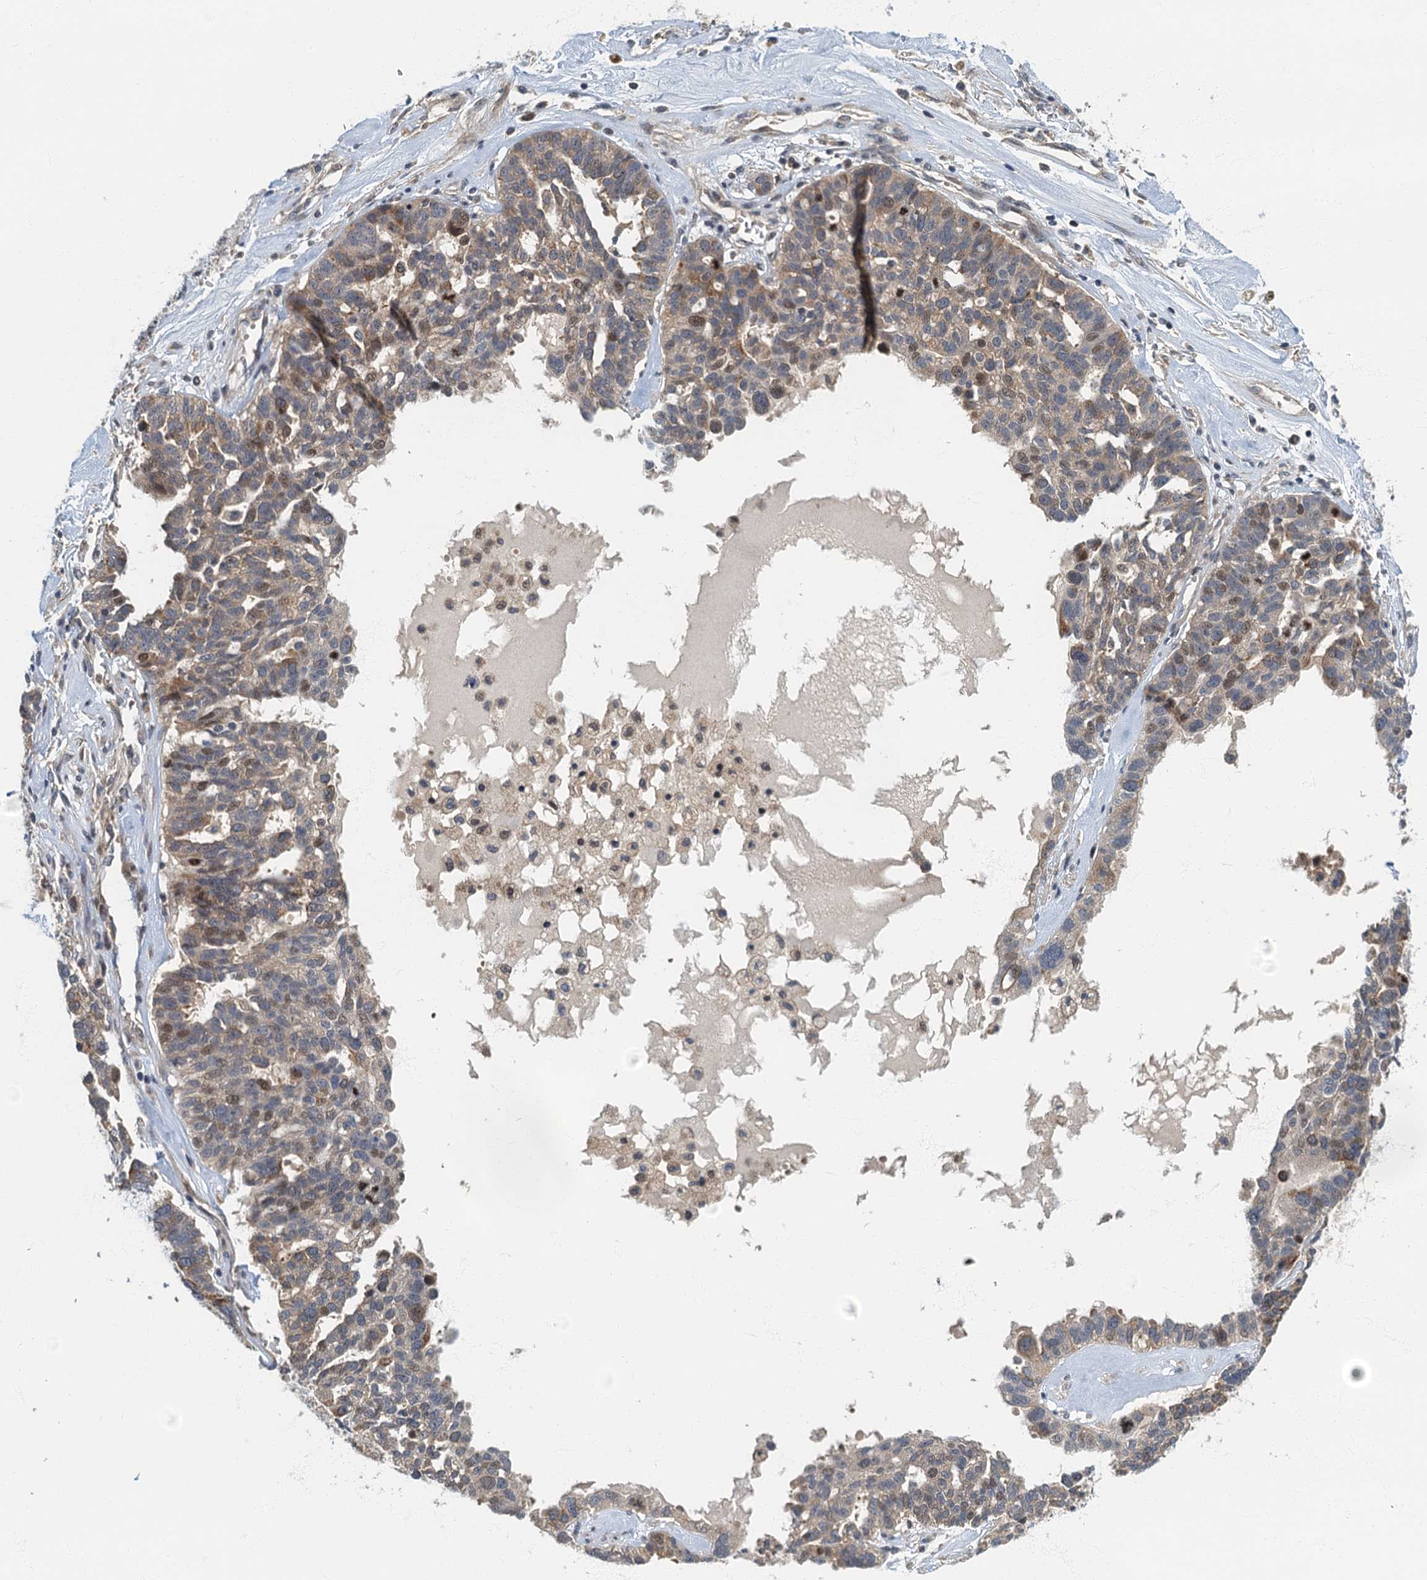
{"staining": {"intensity": "weak", "quantity": "25%-75%", "location": "cytoplasmic/membranous,nuclear"}, "tissue": "ovarian cancer", "cell_type": "Tumor cells", "image_type": "cancer", "snomed": [{"axis": "morphology", "description": "Cystadenocarcinoma, serous, NOS"}, {"axis": "topography", "description": "Ovary"}], "caption": "Weak cytoplasmic/membranous and nuclear positivity for a protein is present in about 25%-75% of tumor cells of serous cystadenocarcinoma (ovarian) using immunohistochemistry (IHC).", "gene": "CKAP2L", "patient": {"sex": "female", "age": 59}}